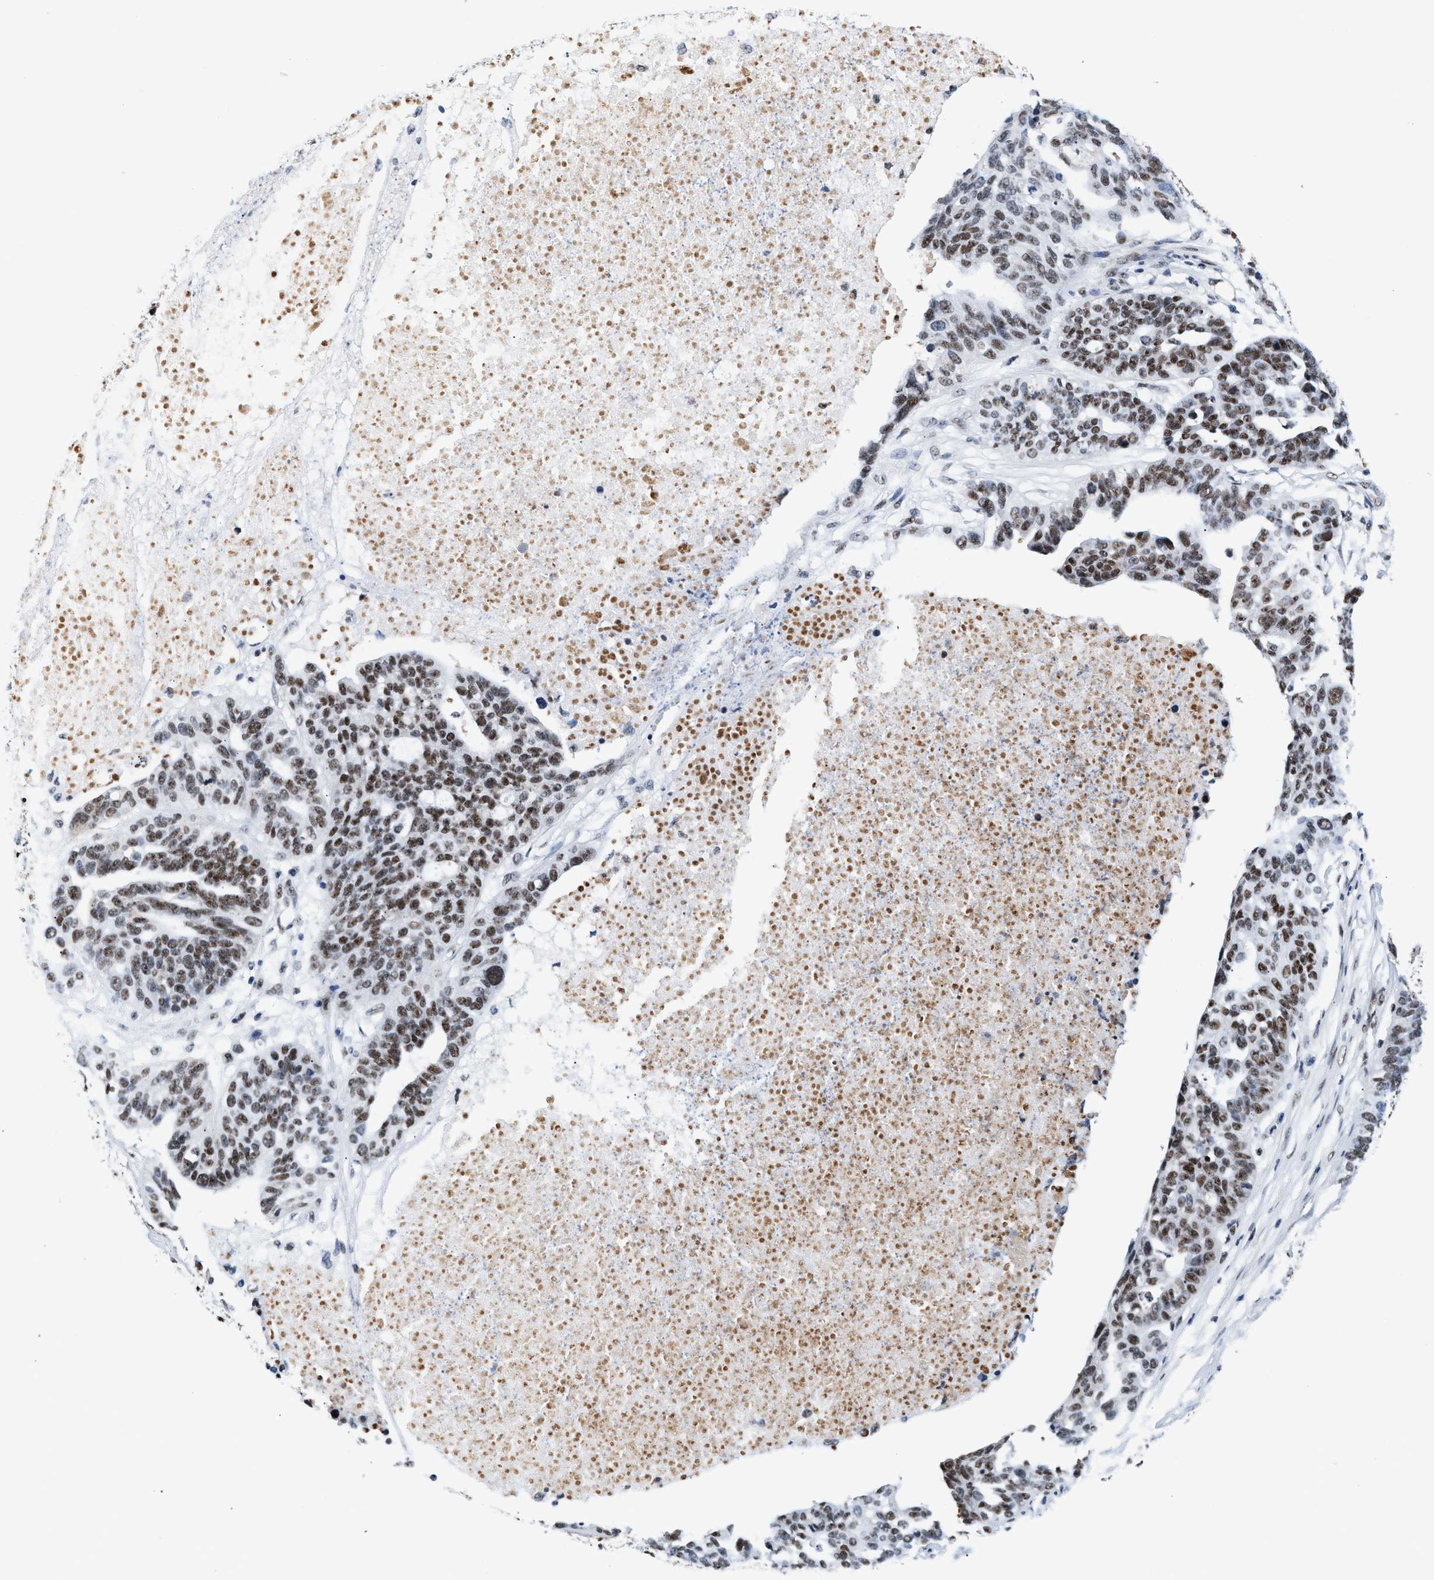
{"staining": {"intensity": "moderate", "quantity": ">75%", "location": "nuclear"}, "tissue": "ovarian cancer", "cell_type": "Tumor cells", "image_type": "cancer", "snomed": [{"axis": "morphology", "description": "Cystadenocarcinoma, serous, NOS"}, {"axis": "topography", "description": "Ovary"}], "caption": "Ovarian serous cystadenocarcinoma stained with a brown dye demonstrates moderate nuclear positive expression in approximately >75% of tumor cells.", "gene": "RAD50", "patient": {"sex": "female", "age": 59}}